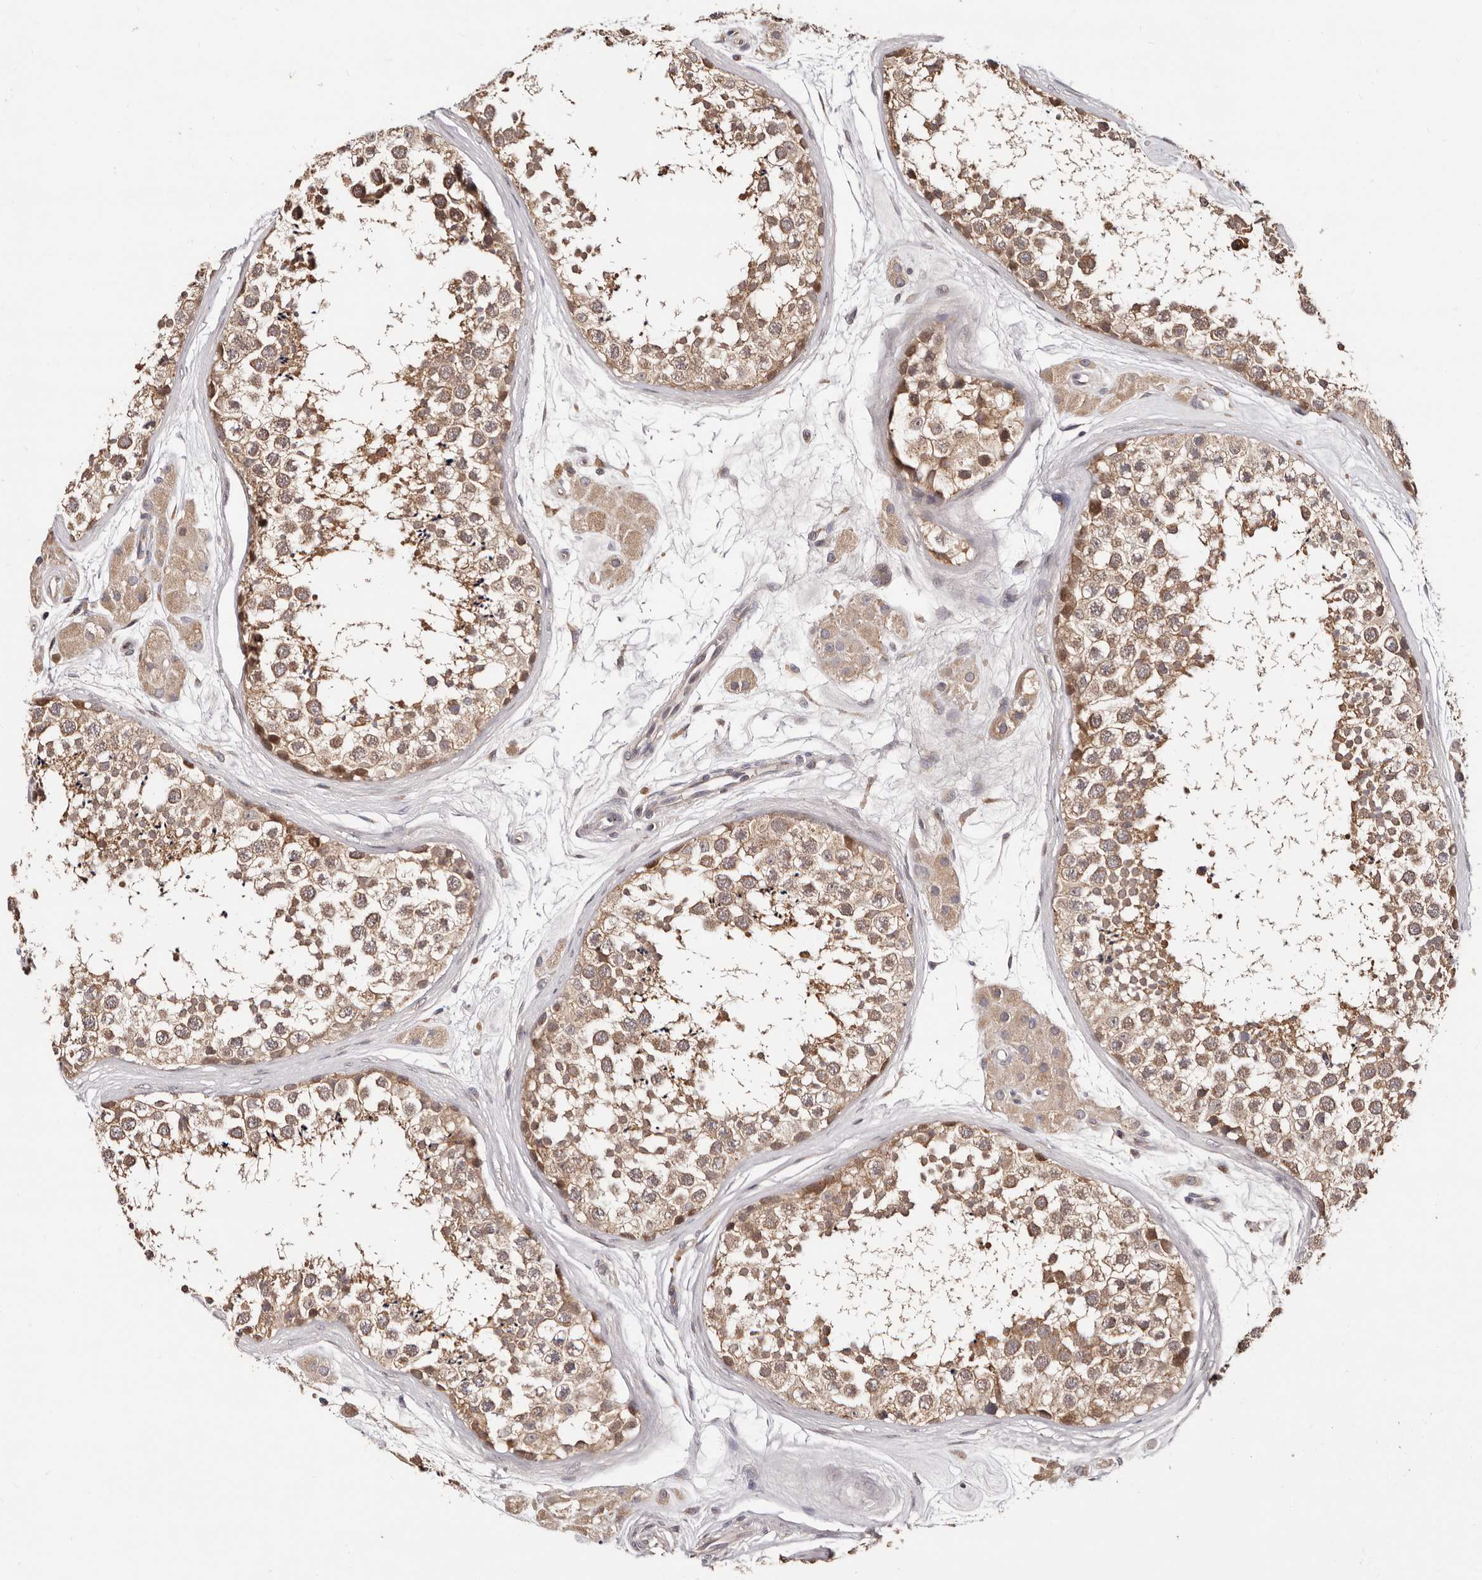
{"staining": {"intensity": "moderate", "quantity": "25%-75%", "location": "cytoplasmic/membranous"}, "tissue": "testis", "cell_type": "Cells in seminiferous ducts", "image_type": "normal", "snomed": [{"axis": "morphology", "description": "Normal tissue, NOS"}, {"axis": "topography", "description": "Testis"}], "caption": "Cells in seminiferous ducts display moderate cytoplasmic/membranous staining in about 25%-75% of cells in benign testis. Nuclei are stained in blue.", "gene": "DACT2", "patient": {"sex": "male", "age": 56}}